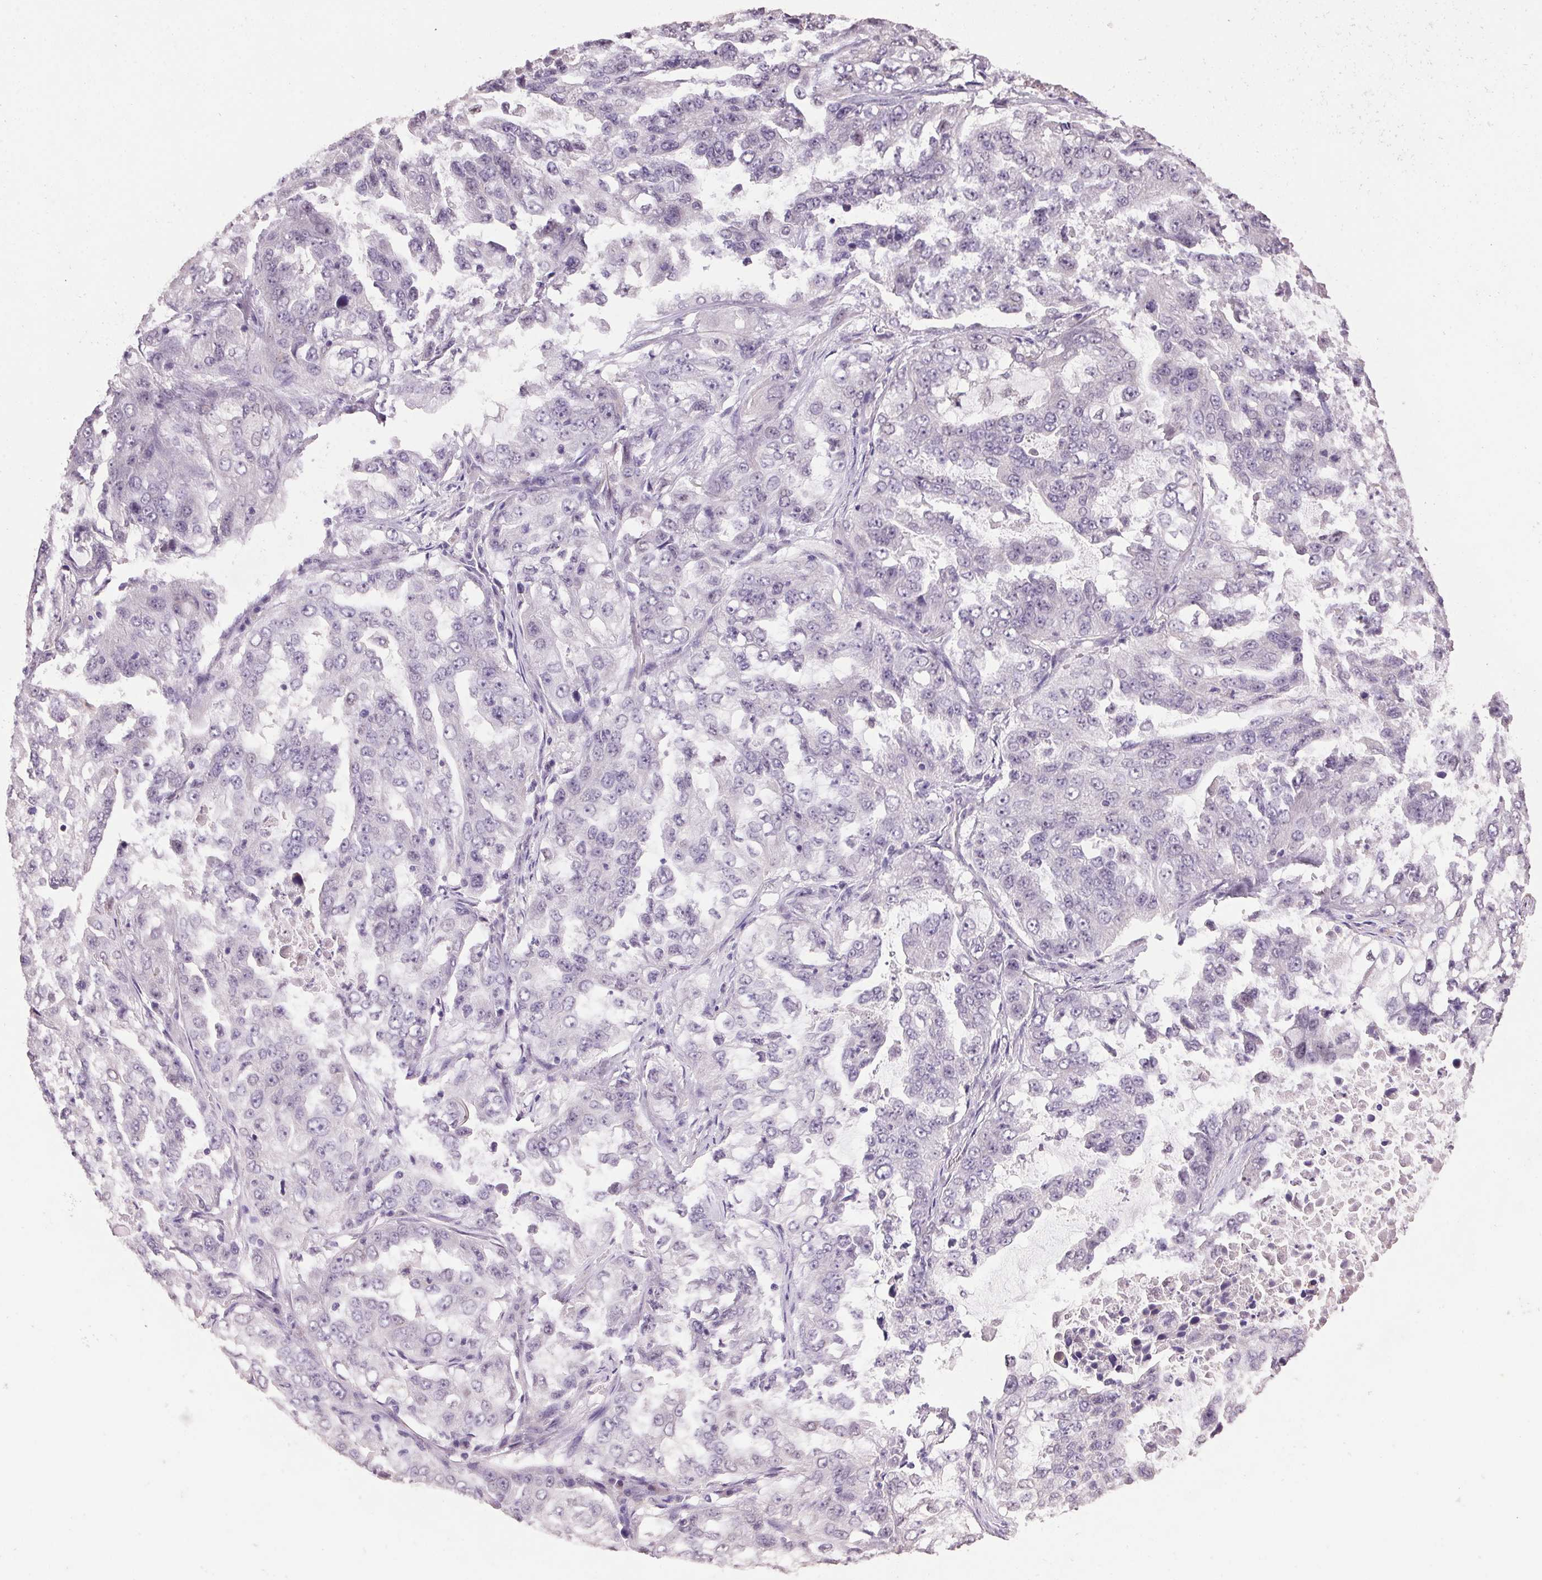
{"staining": {"intensity": "negative", "quantity": "none", "location": "none"}, "tissue": "lung cancer", "cell_type": "Tumor cells", "image_type": "cancer", "snomed": [{"axis": "morphology", "description": "Adenocarcinoma, NOS"}, {"axis": "topography", "description": "Lung"}], "caption": "Human lung cancer stained for a protein using immunohistochemistry reveals no positivity in tumor cells.", "gene": "VWA3B", "patient": {"sex": "female", "age": 61}}